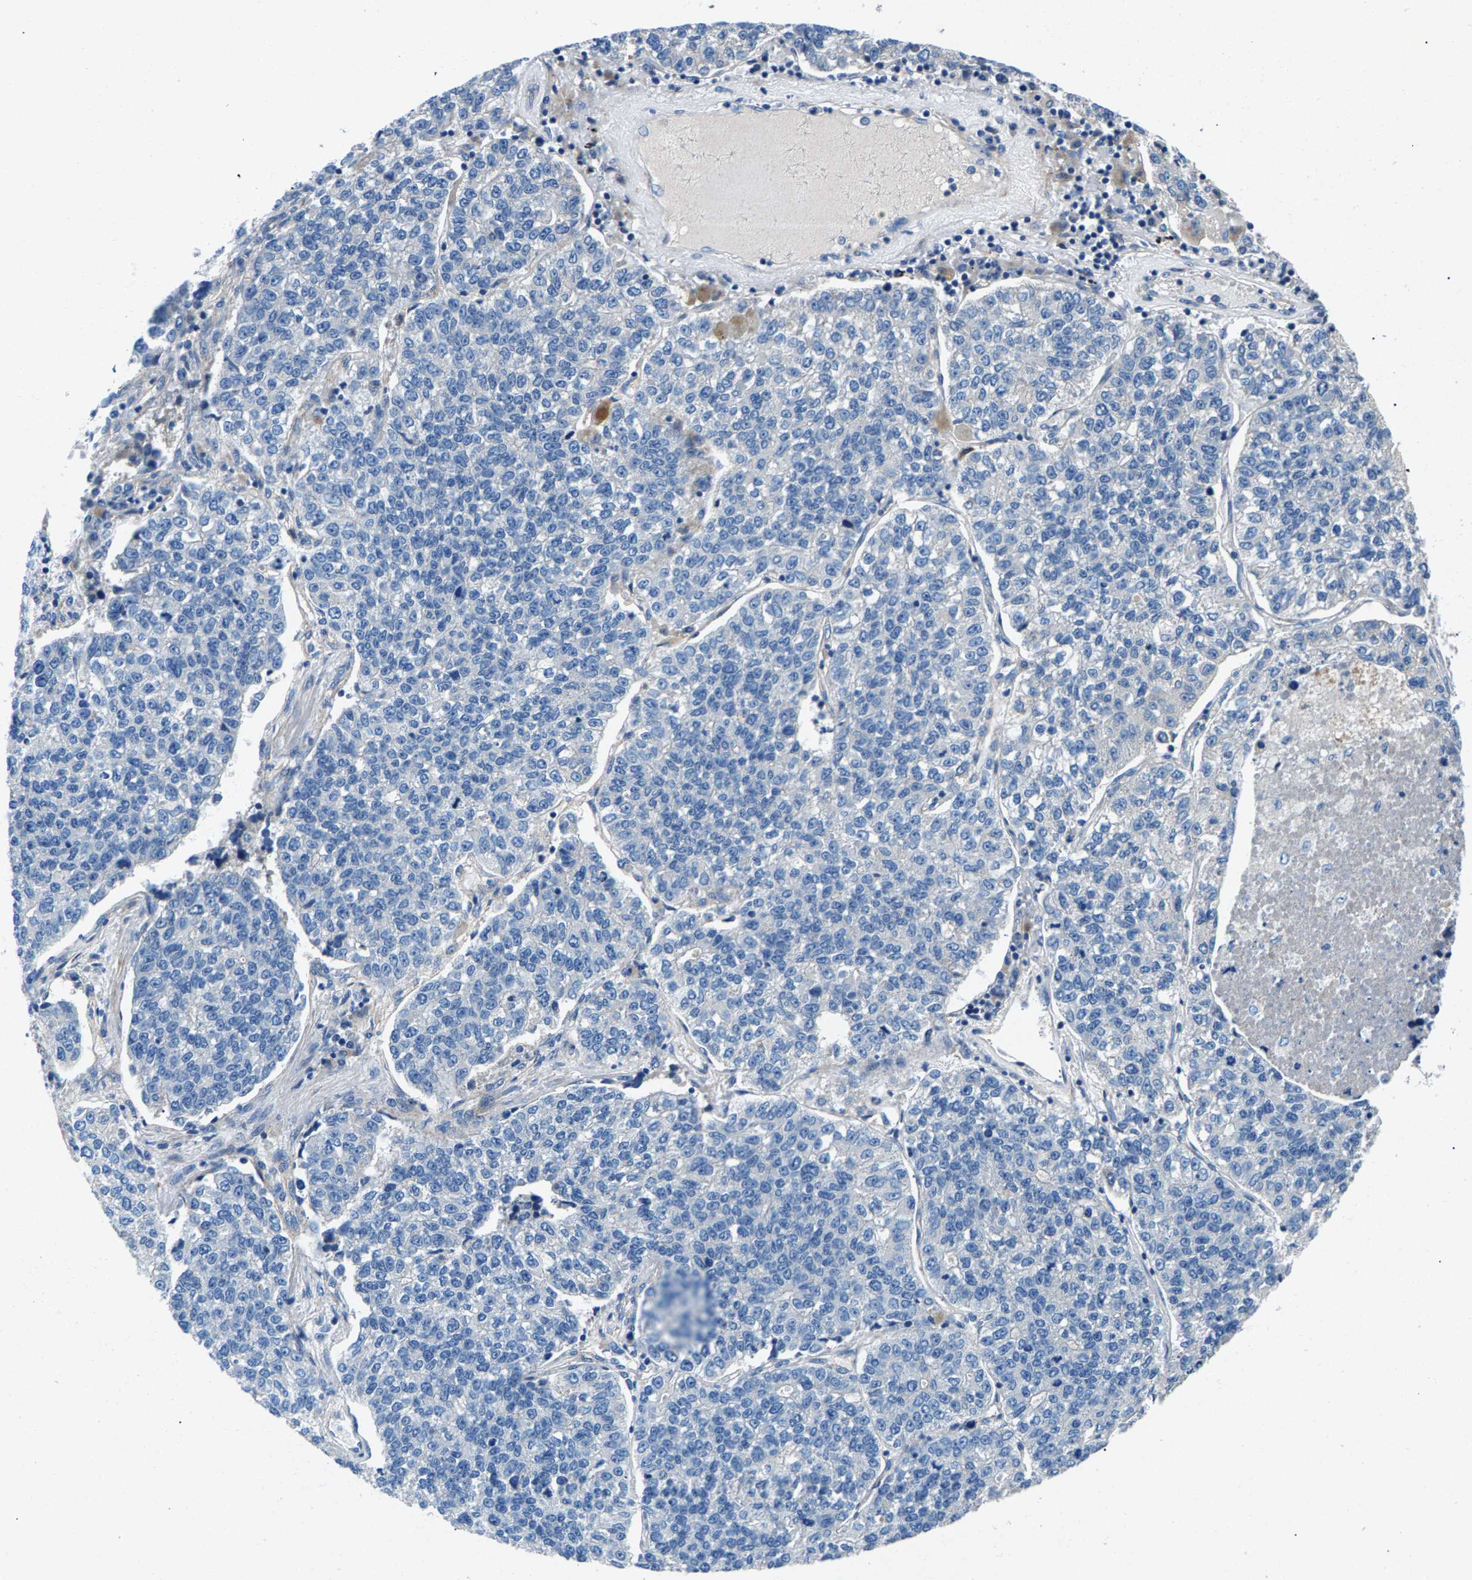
{"staining": {"intensity": "negative", "quantity": "none", "location": "none"}, "tissue": "lung cancer", "cell_type": "Tumor cells", "image_type": "cancer", "snomed": [{"axis": "morphology", "description": "Adenocarcinoma, NOS"}, {"axis": "topography", "description": "Lung"}], "caption": "DAB immunohistochemical staining of adenocarcinoma (lung) demonstrates no significant expression in tumor cells.", "gene": "CDRT4", "patient": {"sex": "male", "age": 49}}